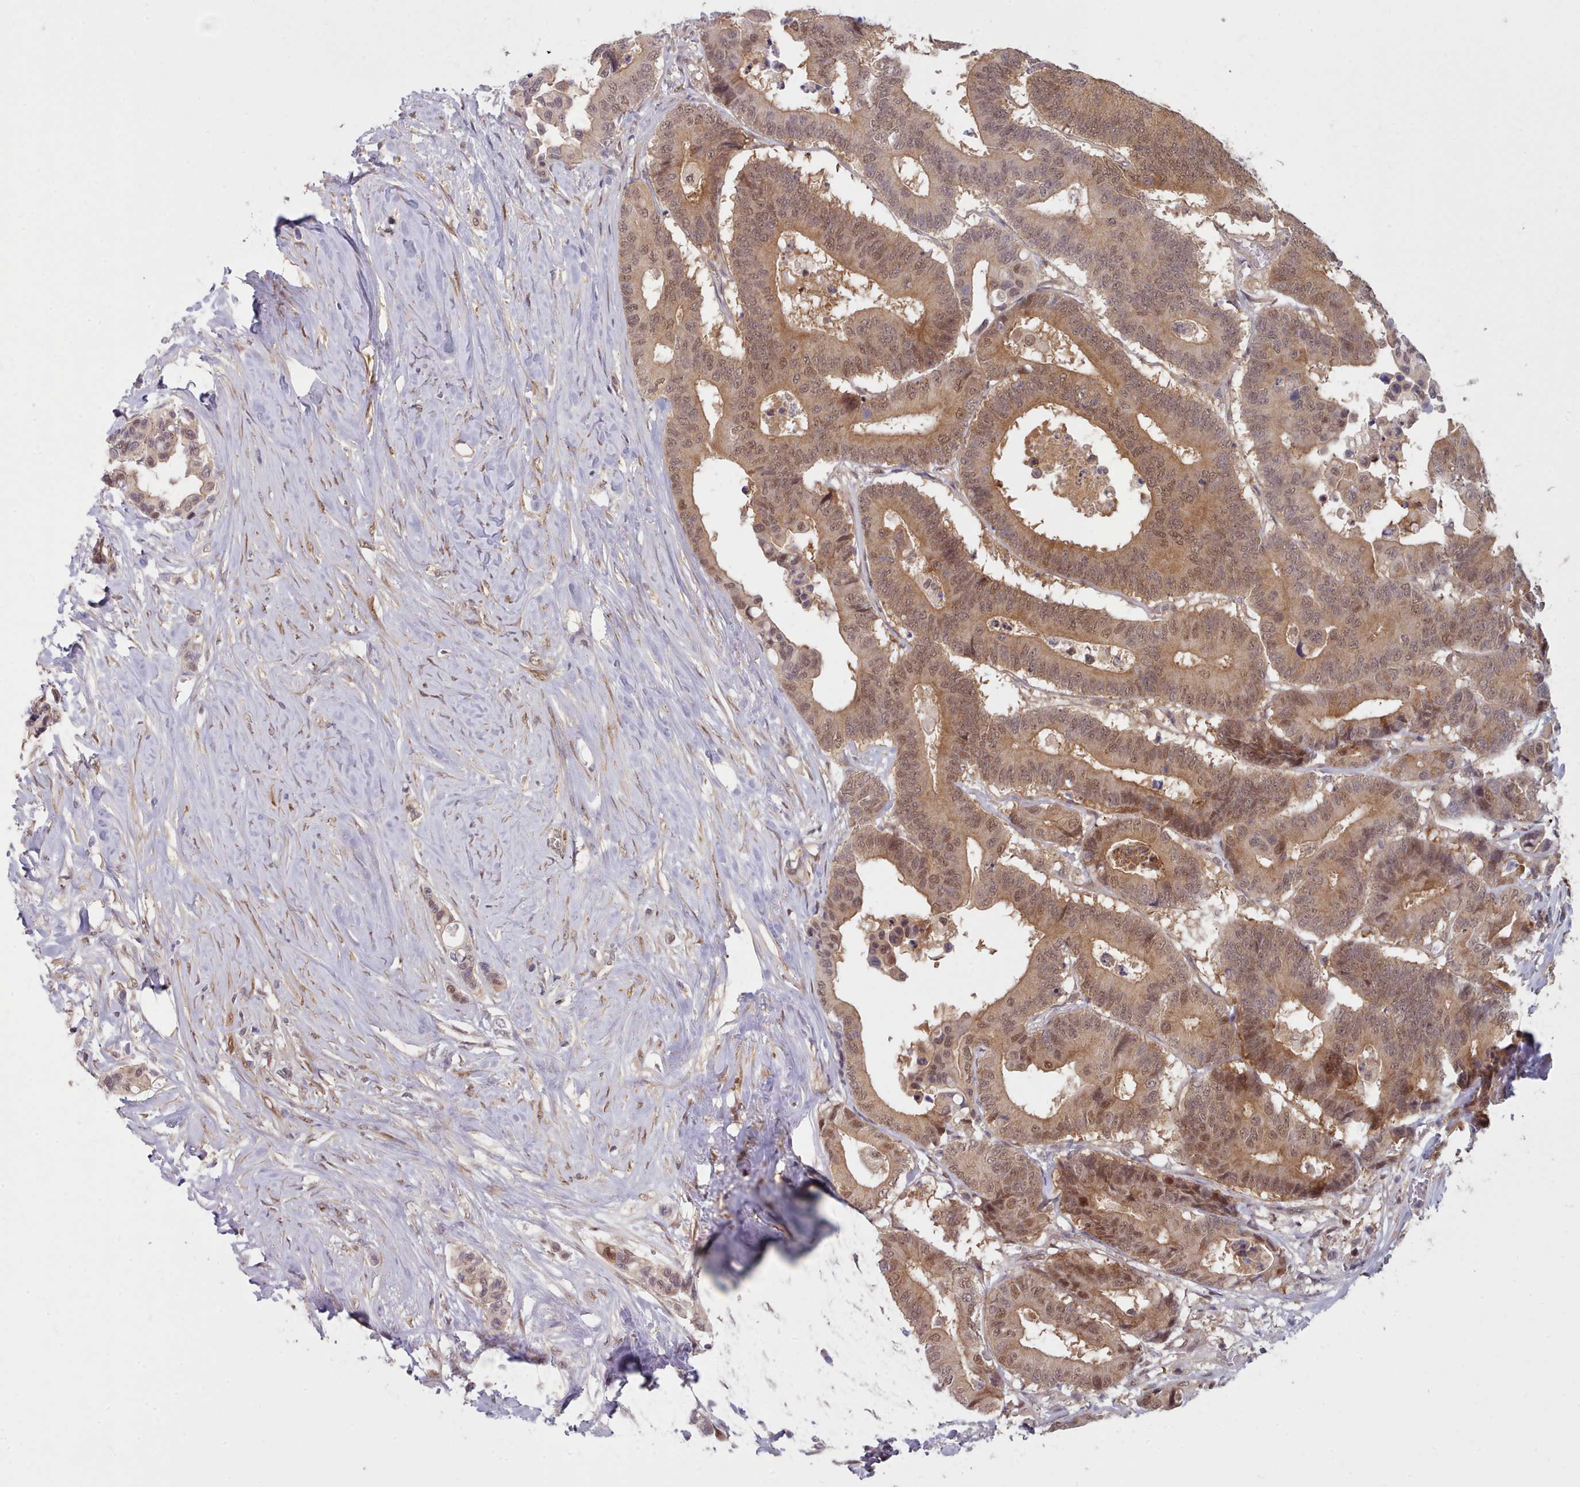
{"staining": {"intensity": "moderate", "quantity": ">75%", "location": "cytoplasmic/membranous,nuclear"}, "tissue": "colorectal cancer", "cell_type": "Tumor cells", "image_type": "cancer", "snomed": [{"axis": "morphology", "description": "Normal tissue, NOS"}, {"axis": "morphology", "description": "Adenocarcinoma, NOS"}, {"axis": "topography", "description": "Colon"}], "caption": "Brown immunohistochemical staining in adenocarcinoma (colorectal) shows moderate cytoplasmic/membranous and nuclear expression in approximately >75% of tumor cells.", "gene": "CES3", "patient": {"sex": "male", "age": 82}}